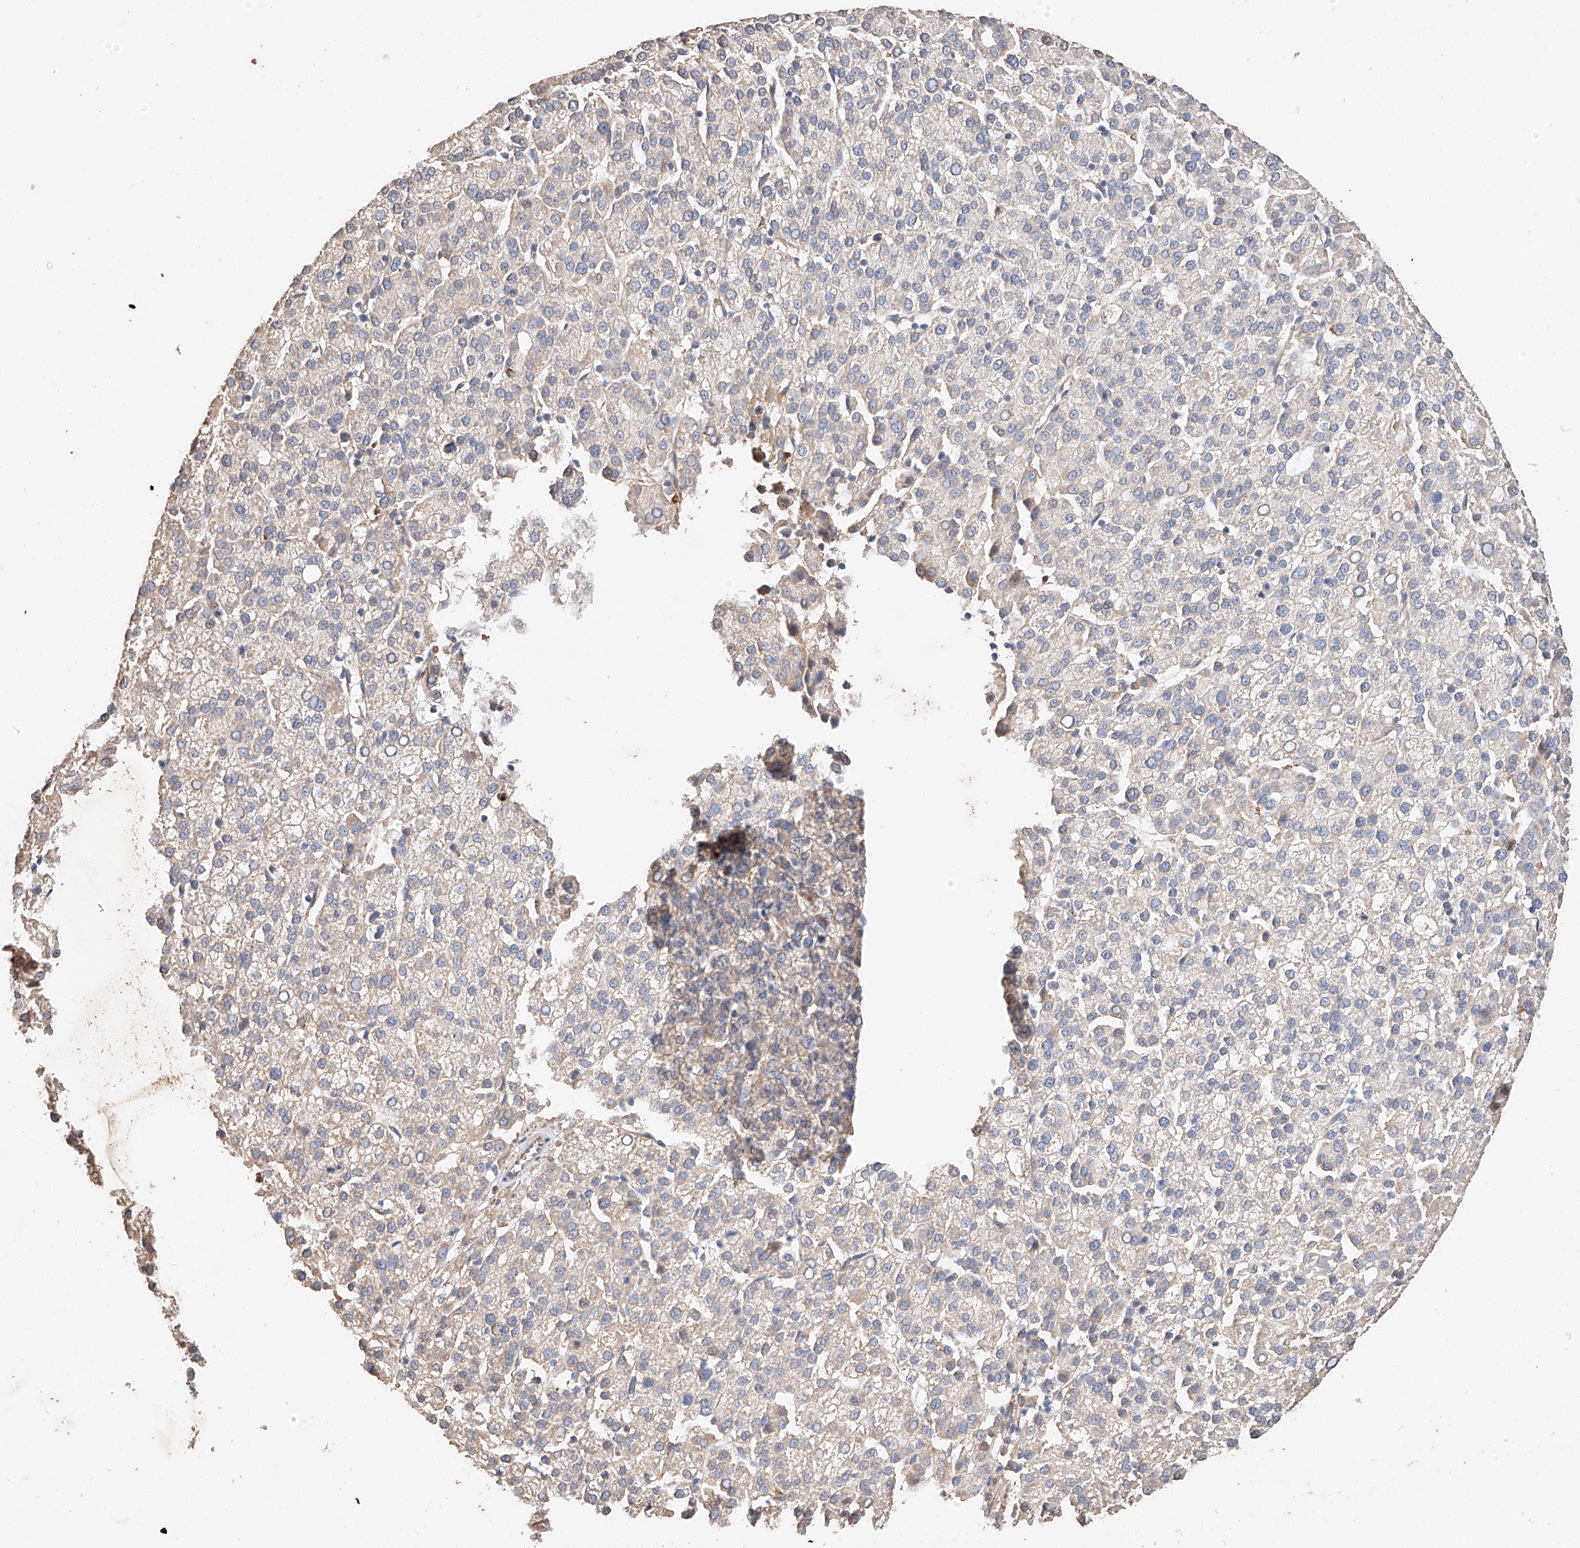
{"staining": {"intensity": "negative", "quantity": "none", "location": "none"}, "tissue": "liver cancer", "cell_type": "Tumor cells", "image_type": "cancer", "snomed": [{"axis": "morphology", "description": "Carcinoma, Hepatocellular, NOS"}, {"axis": "topography", "description": "Liver"}], "caption": "Human liver cancer (hepatocellular carcinoma) stained for a protein using immunohistochemistry (IHC) exhibits no expression in tumor cells.", "gene": "SUSD6", "patient": {"sex": "female", "age": 58}}